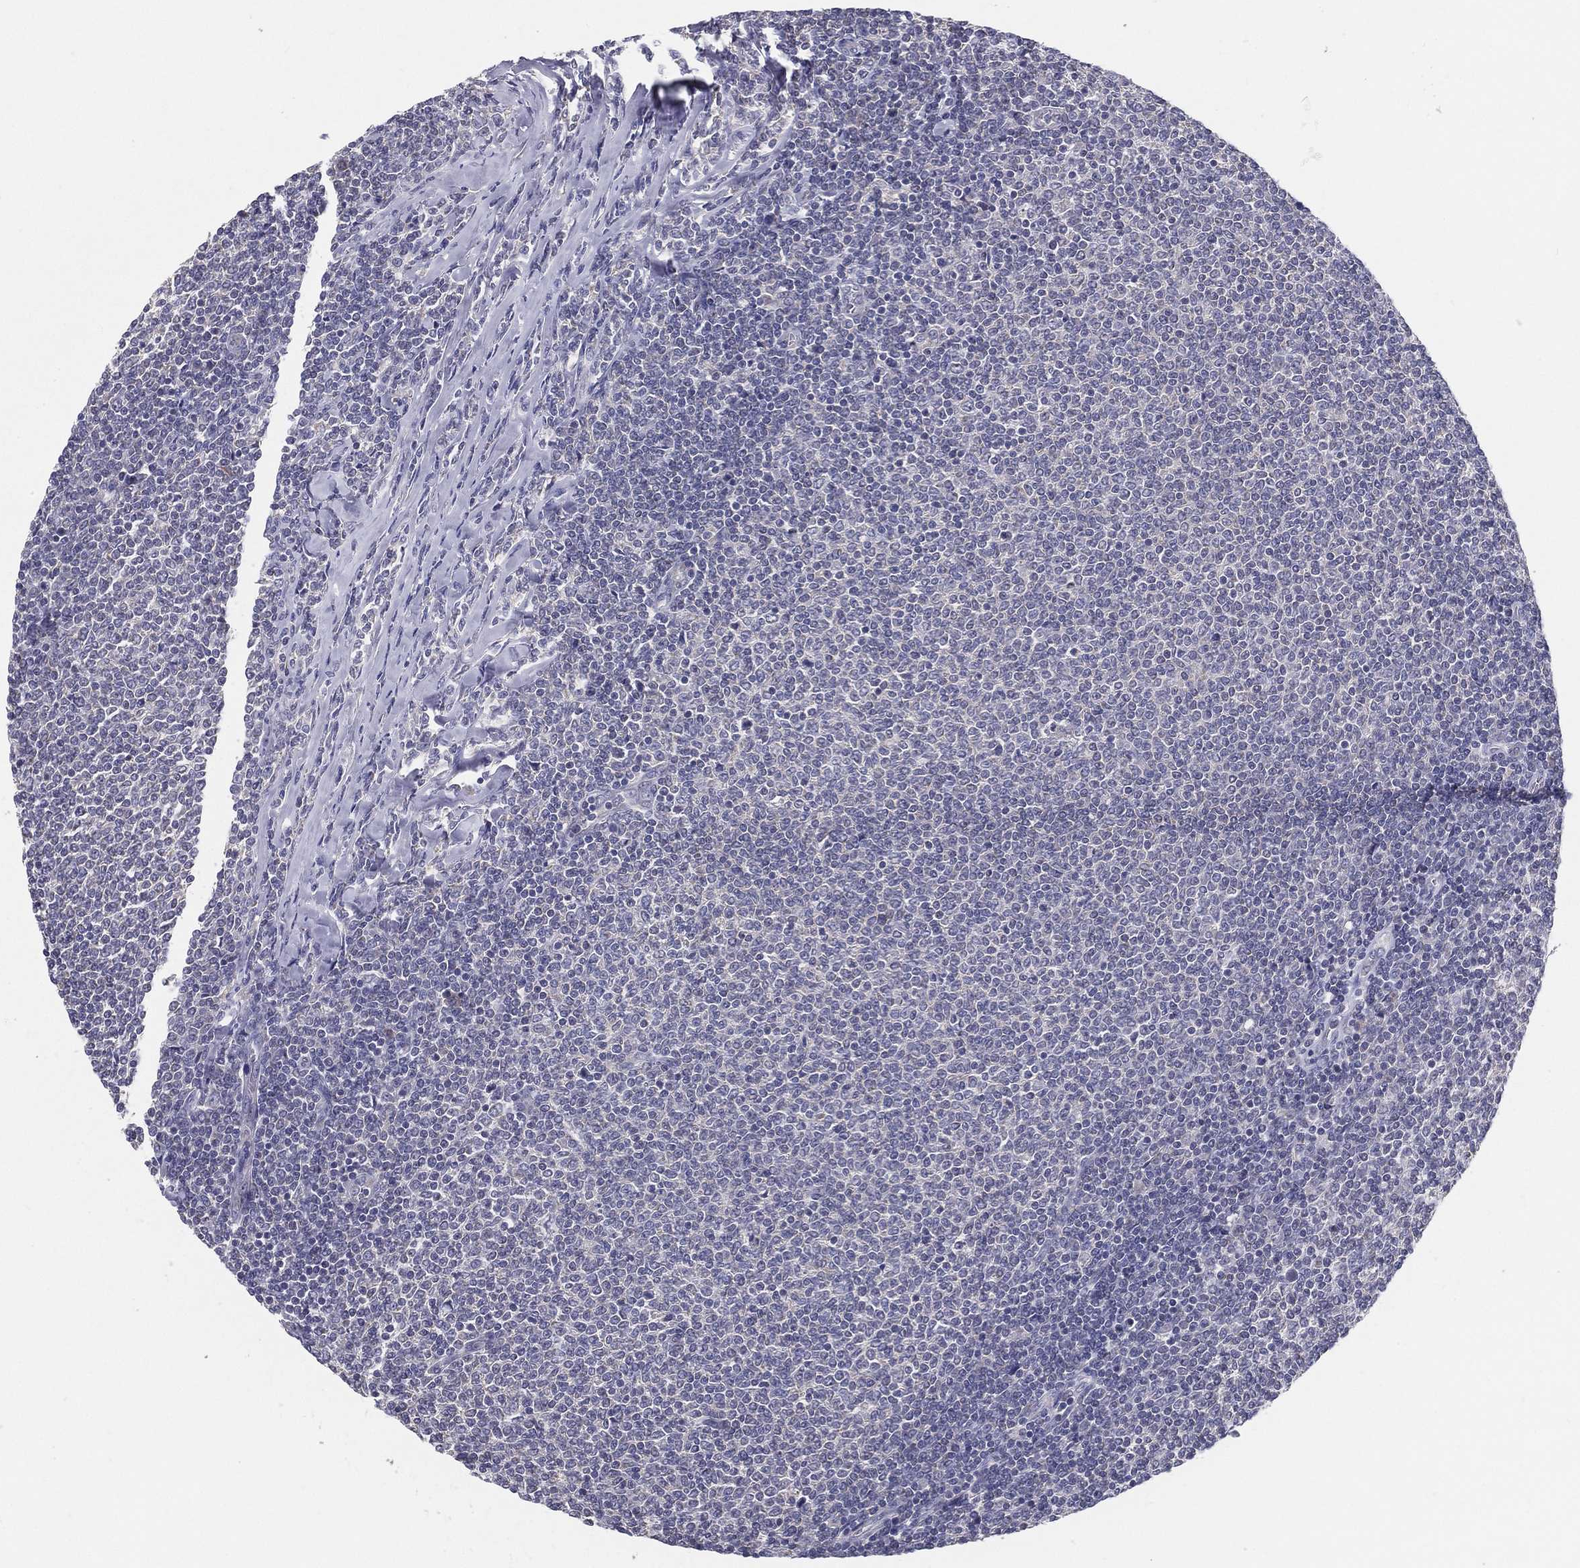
{"staining": {"intensity": "negative", "quantity": "none", "location": "none"}, "tissue": "lymphoma", "cell_type": "Tumor cells", "image_type": "cancer", "snomed": [{"axis": "morphology", "description": "Malignant lymphoma, non-Hodgkin's type, Low grade"}, {"axis": "topography", "description": "Lymph node"}], "caption": "Immunohistochemistry (IHC) of low-grade malignant lymphoma, non-Hodgkin's type shows no positivity in tumor cells. (DAB IHC visualized using brightfield microscopy, high magnification).", "gene": "PCSK1", "patient": {"sex": "male", "age": 52}}